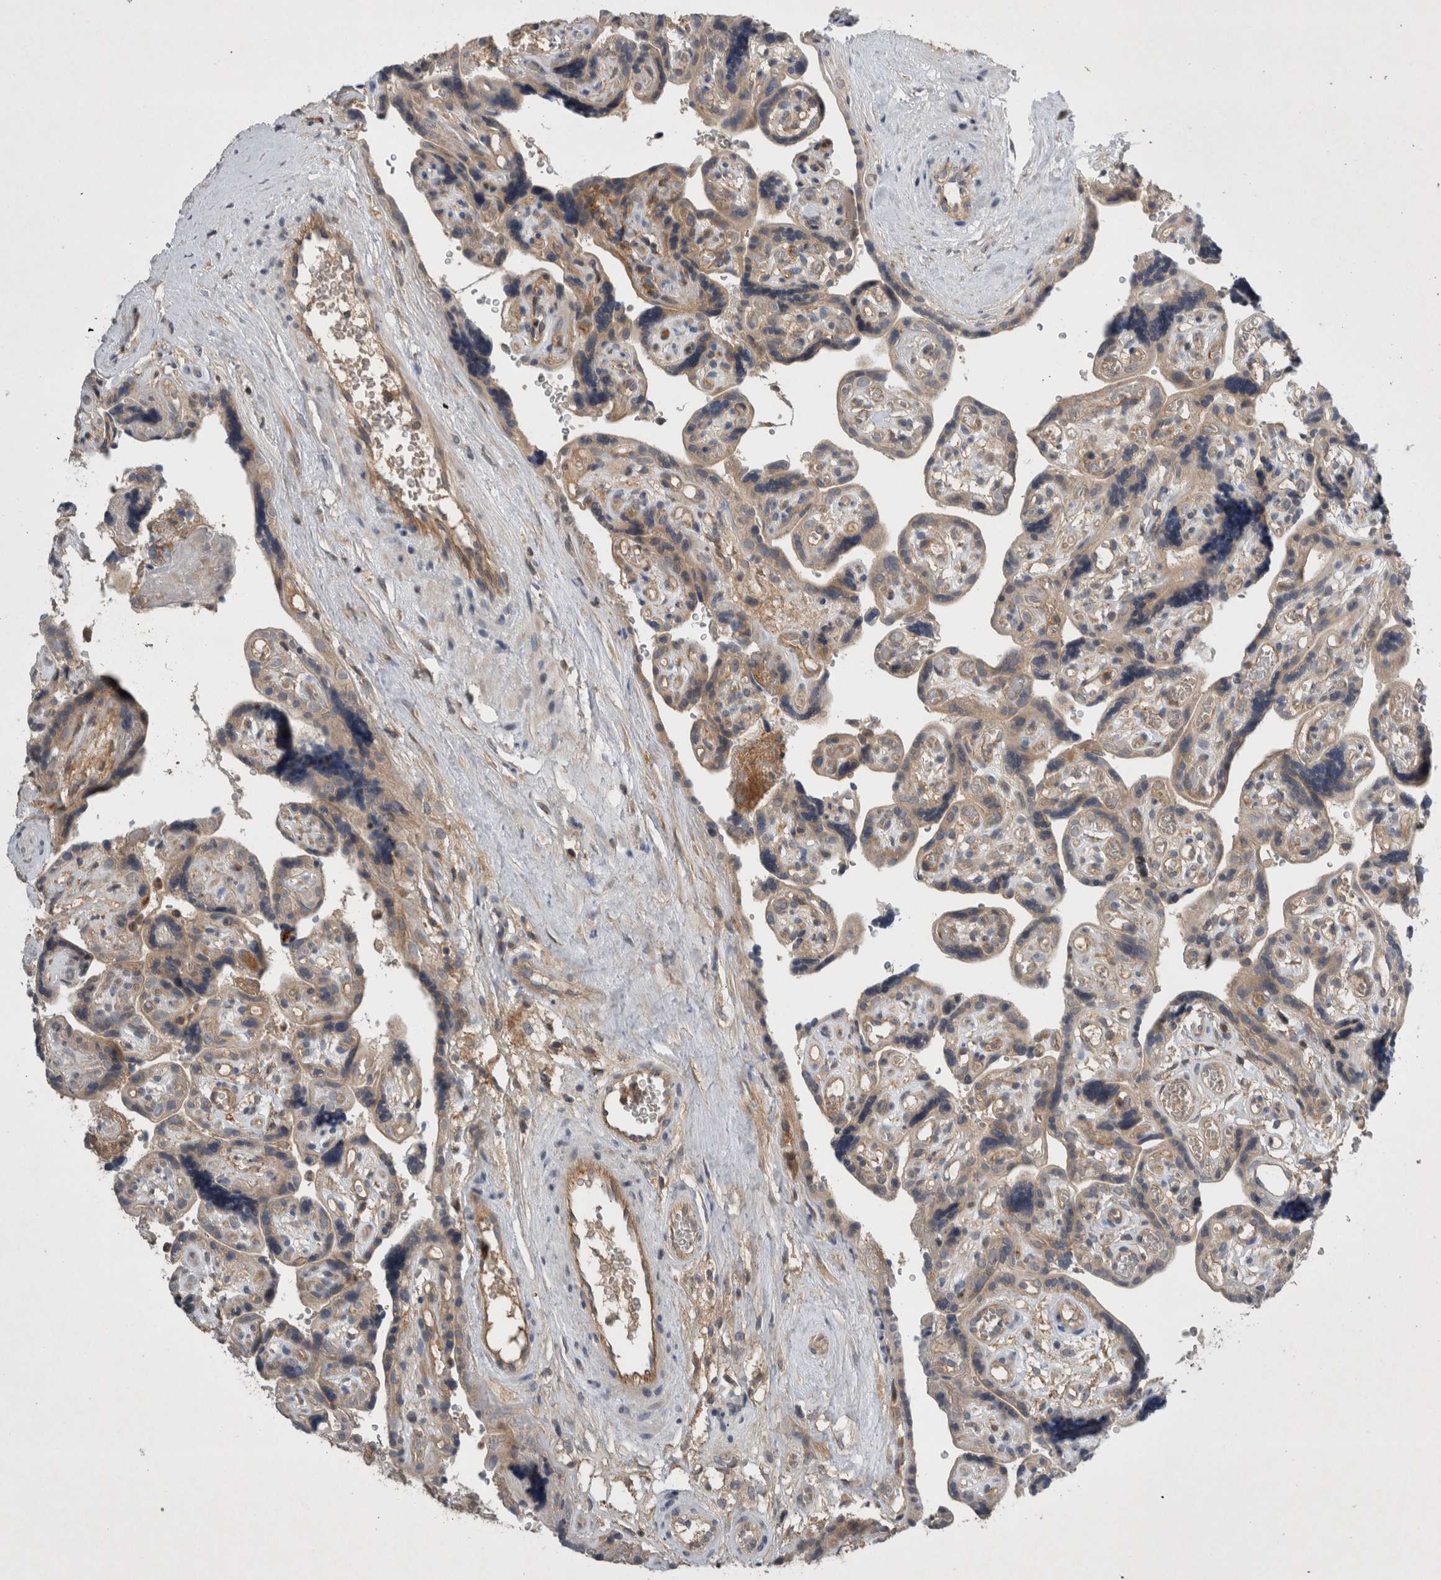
{"staining": {"intensity": "weak", "quantity": ">75%", "location": "cytoplasmic/membranous"}, "tissue": "placenta", "cell_type": "Decidual cells", "image_type": "normal", "snomed": [{"axis": "morphology", "description": "Normal tissue, NOS"}, {"axis": "topography", "description": "Placenta"}], "caption": "Benign placenta was stained to show a protein in brown. There is low levels of weak cytoplasmic/membranous expression in about >75% of decidual cells. The staining was performed using DAB, with brown indicating positive protein expression. Nuclei are stained blue with hematoxylin.", "gene": "SCARA5", "patient": {"sex": "female", "age": 30}}